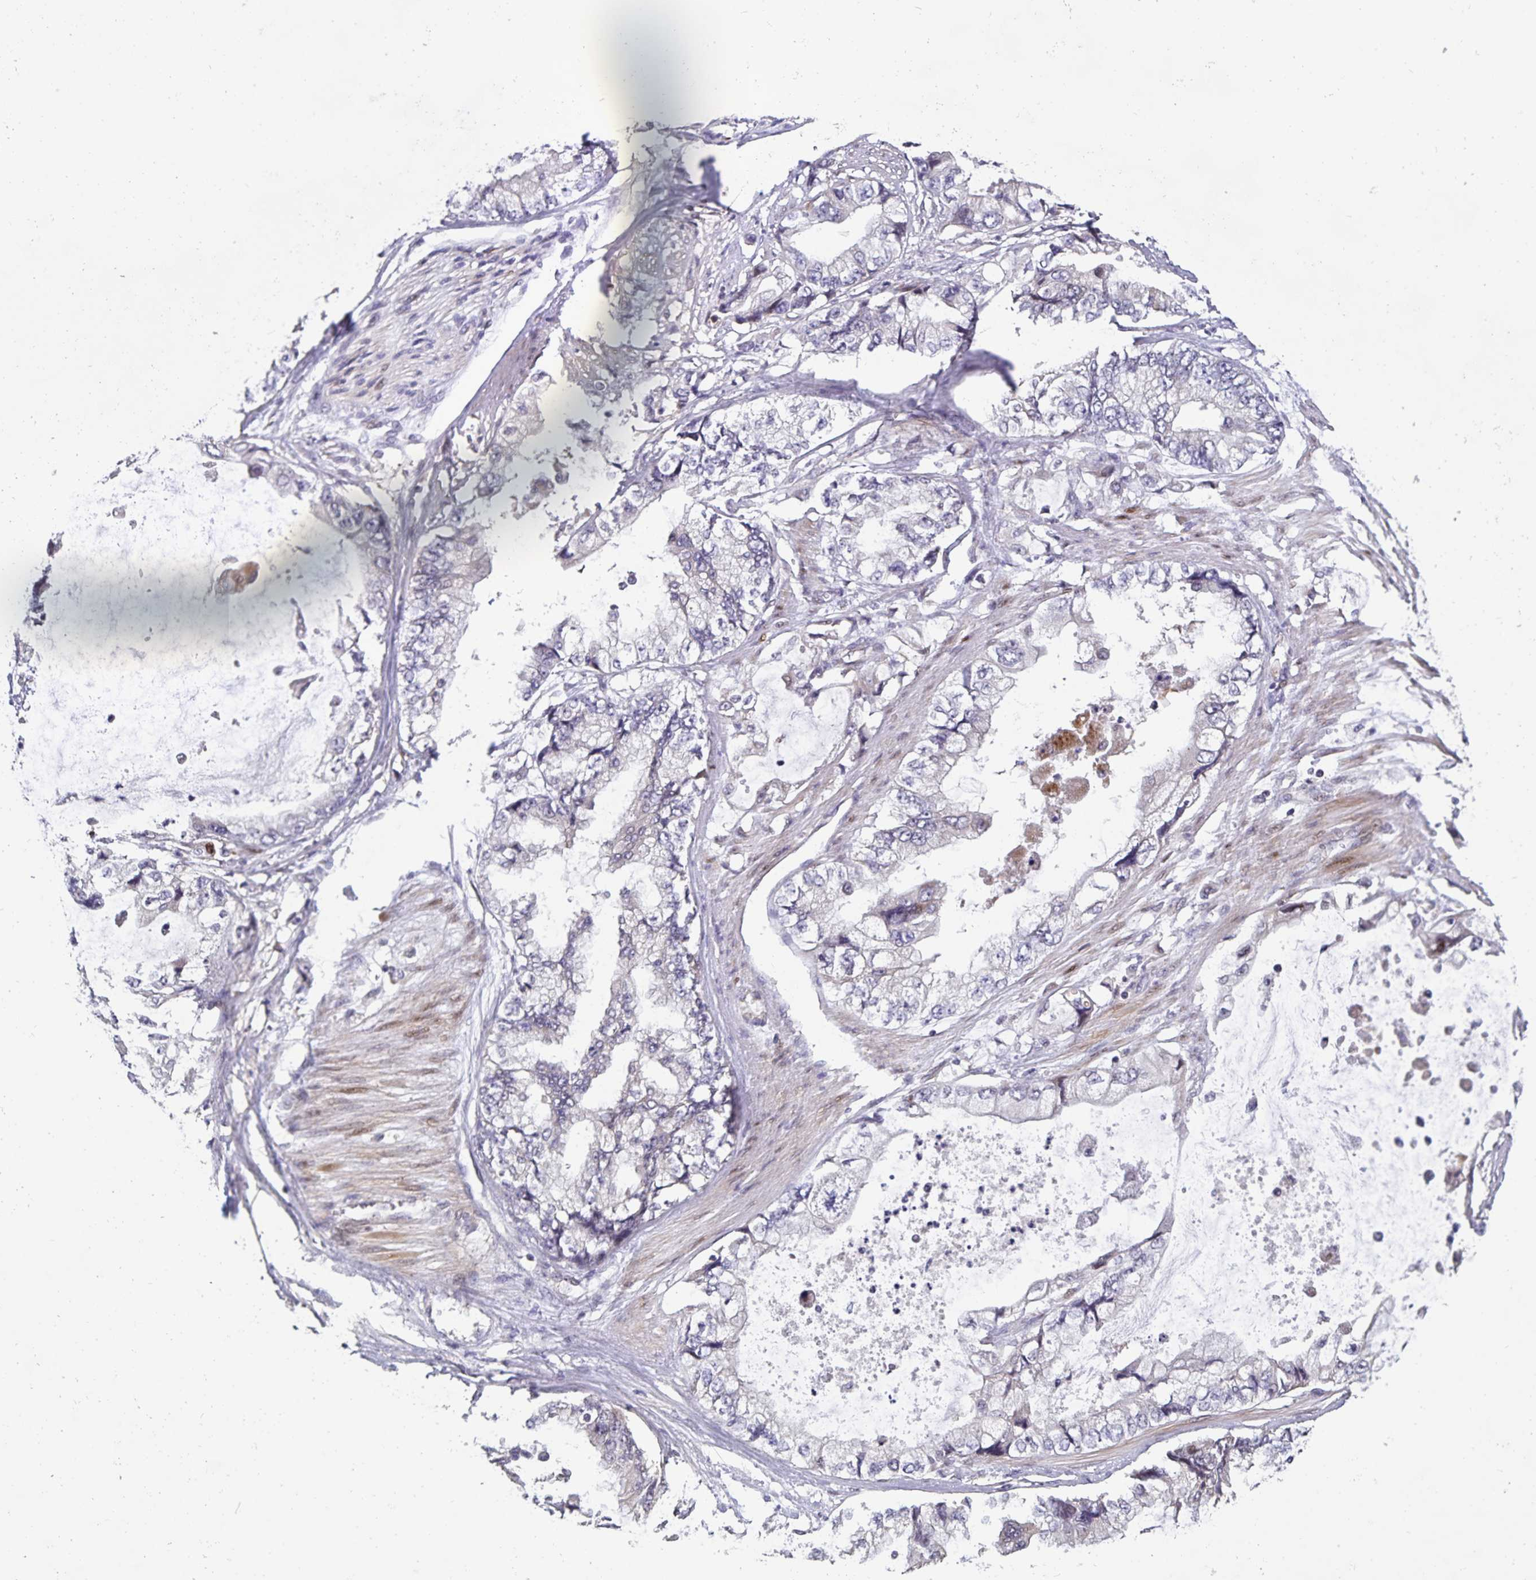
{"staining": {"intensity": "negative", "quantity": "none", "location": "none"}, "tissue": "stomach cancer", "cell_type": "Tumor cells", "image_type": "cancer", "snomed": [{"axis": "morphology", "description": "Adenocarcinoma, NOS"}, {"axis": "topography", "description": "Pancreas"}, {"axis": "topography", "description": "Stomach, upper"}, {"axis": "topography", "description": "Stomach"}], "caption": "Tumor cells show no significant protein expression in stomach cancer.", "gene": "FBXL16", "patient": {"sex": "male", "age": 77}}